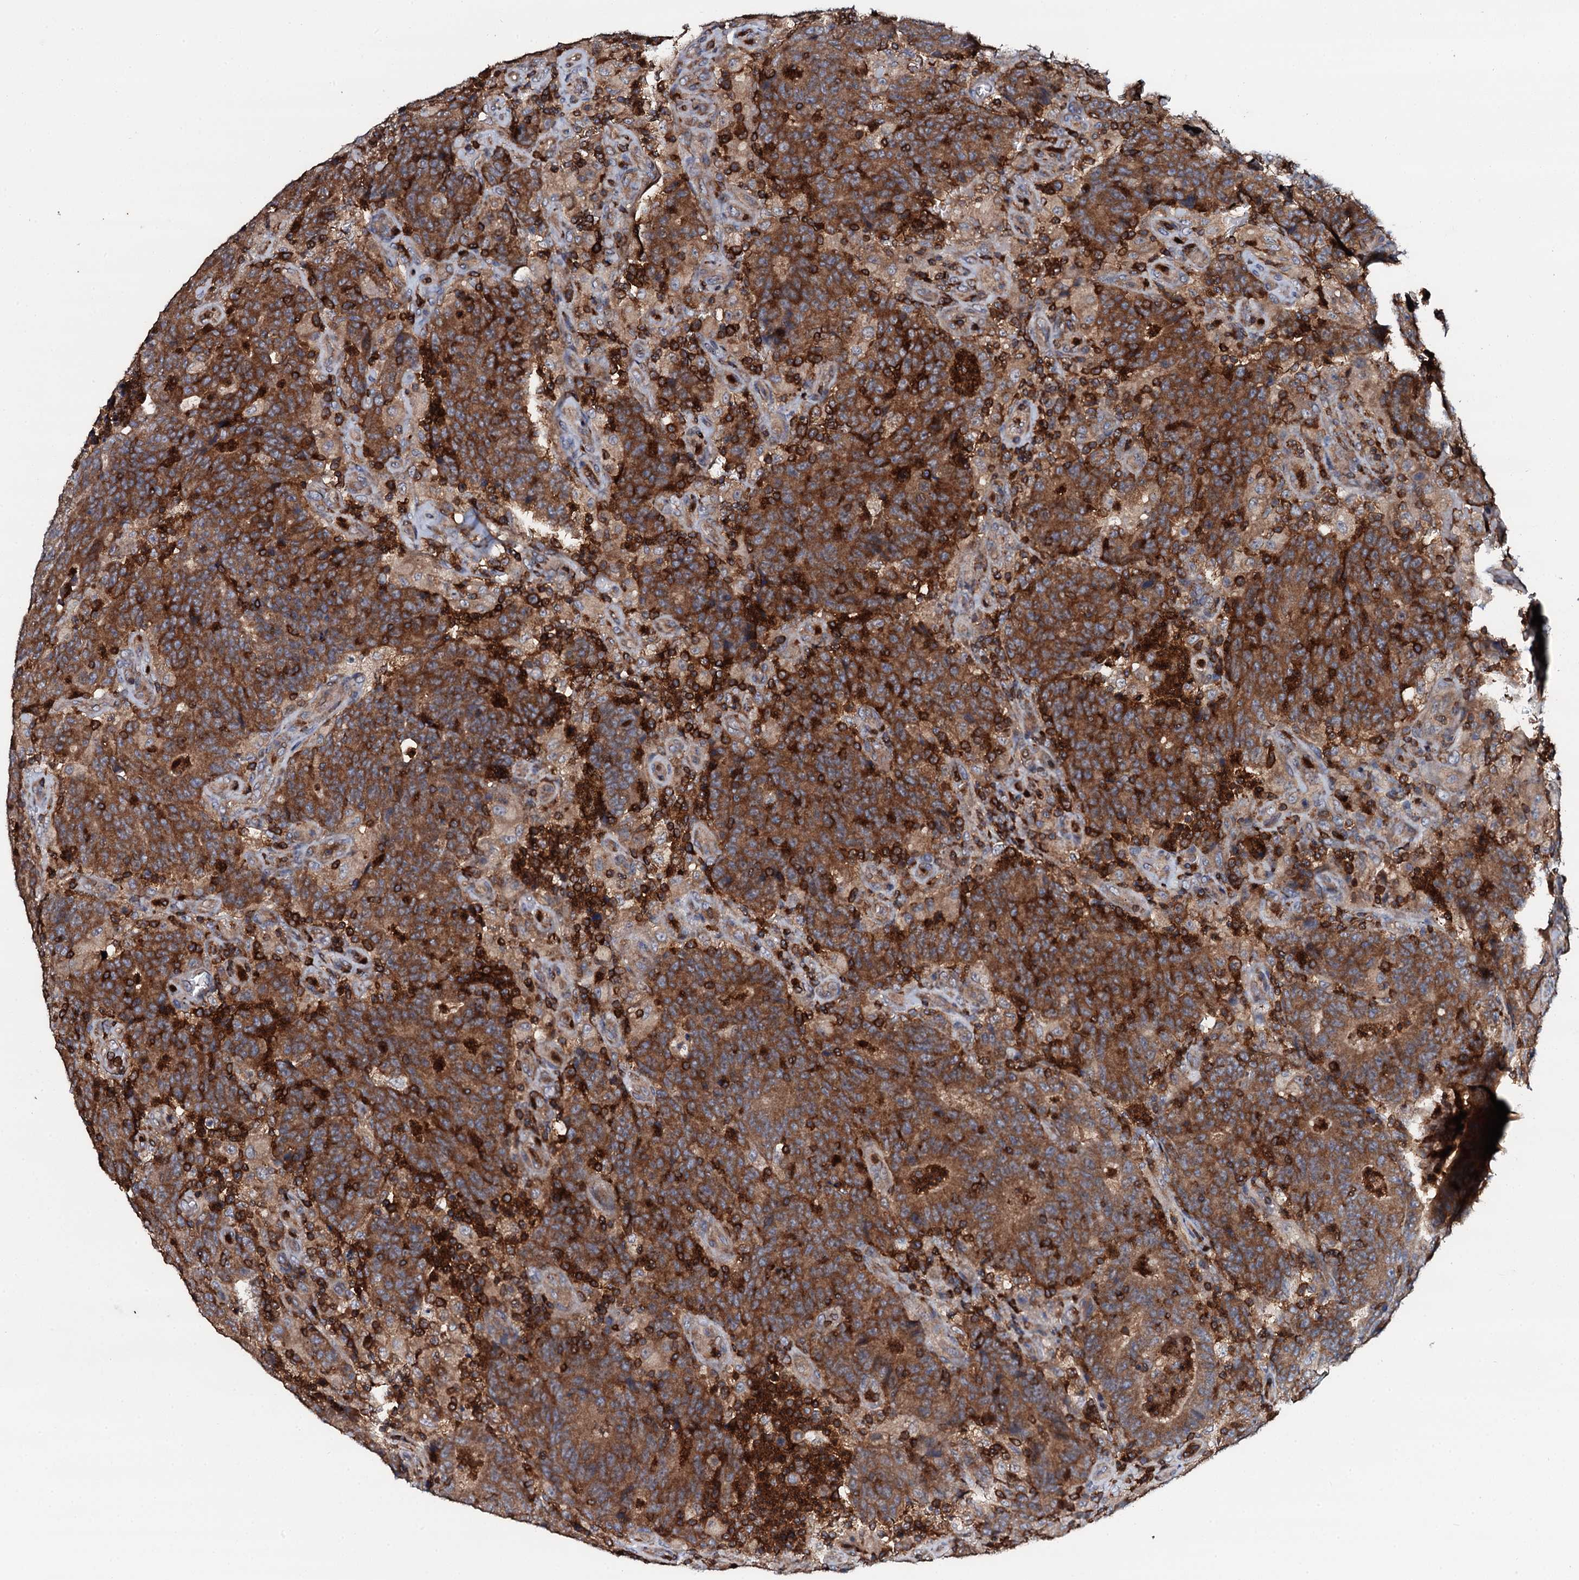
{"staining": {"intensity": "strong", "quantity": ">75%", "location": "cytoplasmic/membranous"}, "tissue": "colorectal cancer", "cell_type": "Tumor cells", "image_type": "cancer", "snomed": [{"axis": "morphology", "description": "Adenocarcinoma, NOS"}, {"axis": "topography", "description": "Colon"}], "caption": "Colorectal adenocarcinoma tissue reveals strong cytoplasmic/membranous positivity in approximately >75% of tumor cells", "gene": "GRK2", "patient": {"sex": "female", "age": 75}}